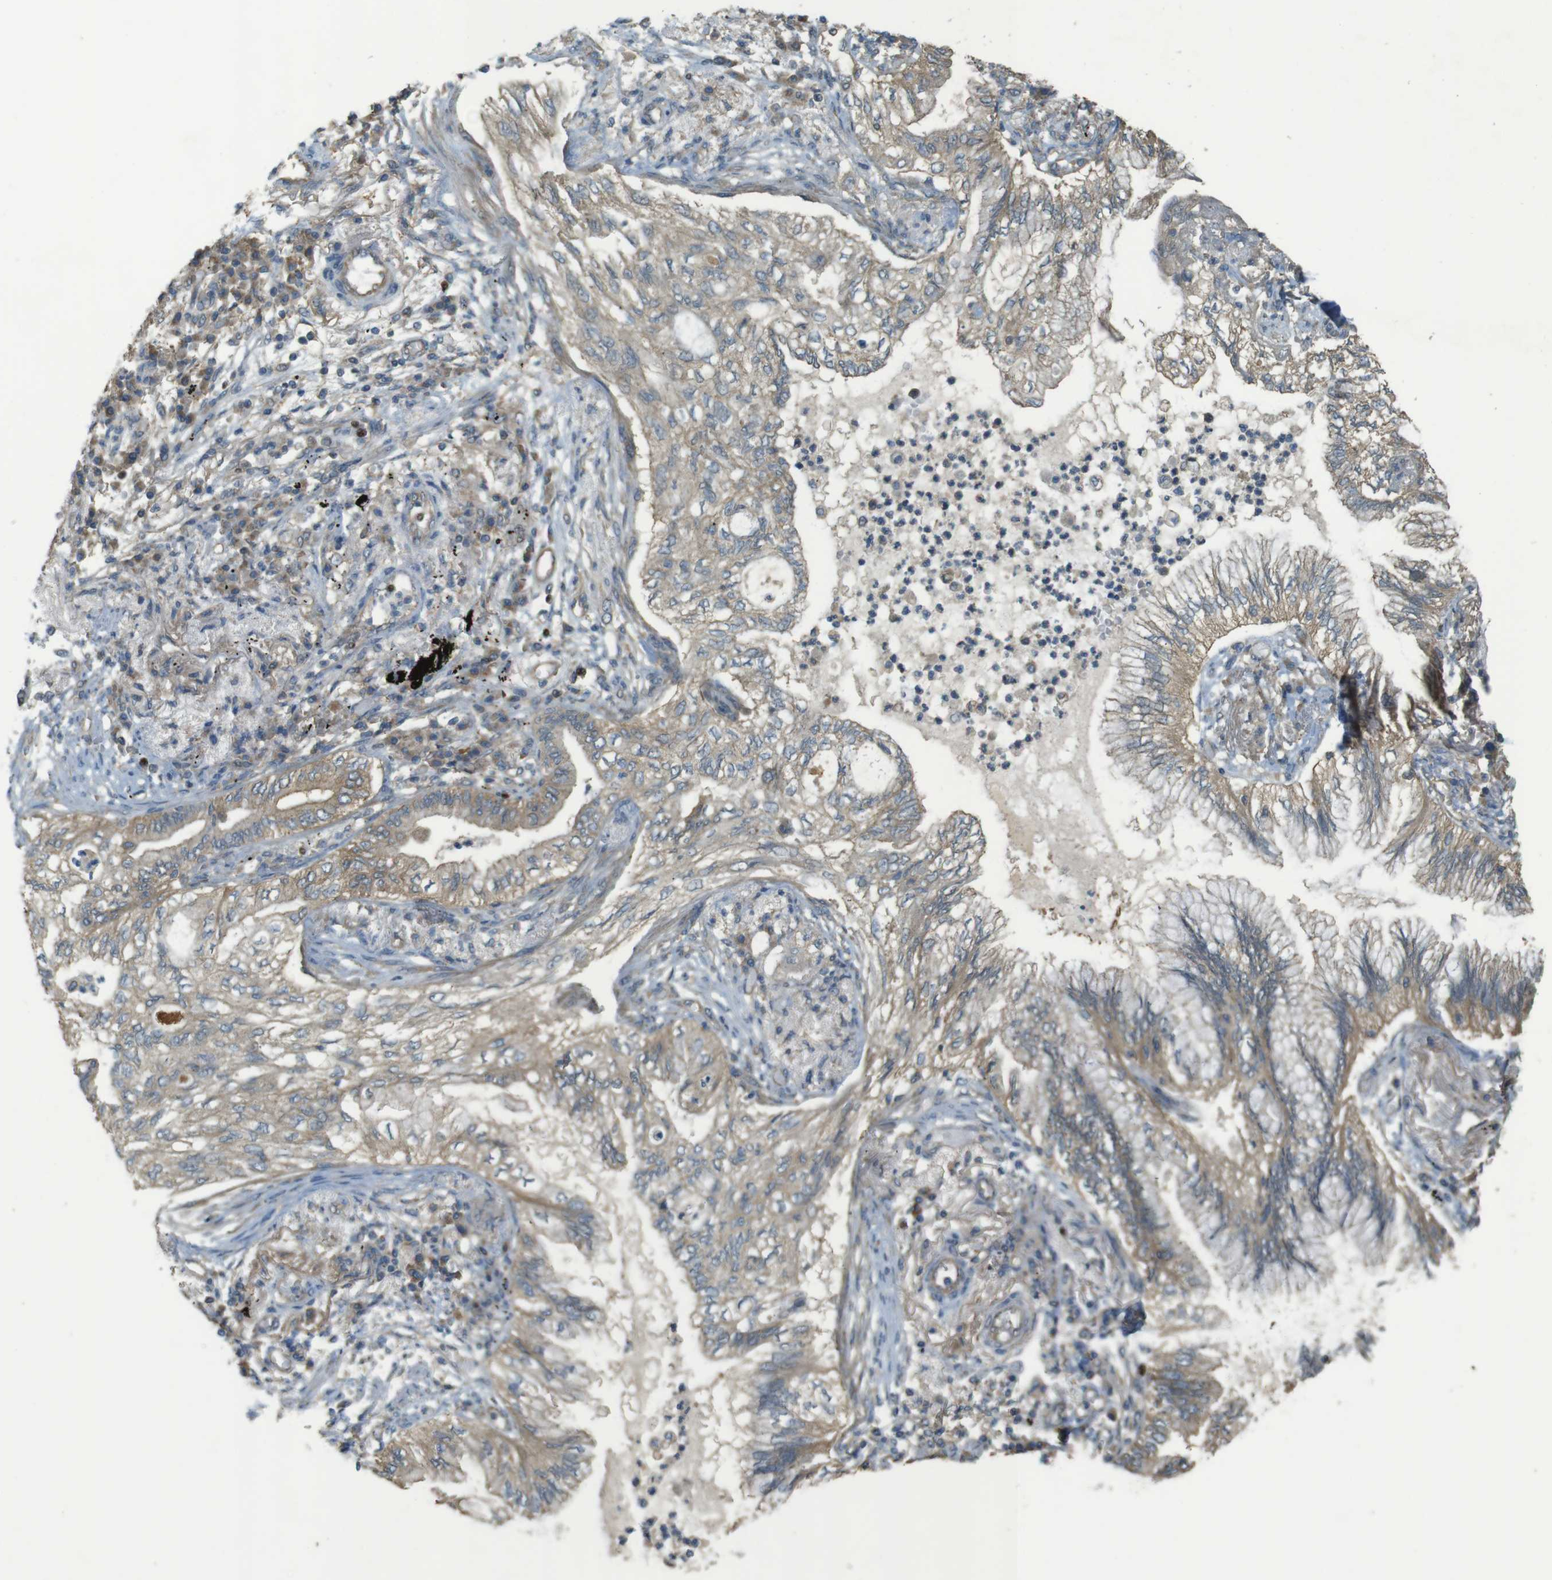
{"staining": {"intensity": "moderate", "quantity": ">75%", "location": "cytoplasmic/membranous"}, "tissue": "lung cancer", "cell_type": "Tumor cells", "image_type": "cancer", "snomed": [{"axis": "morphology", "description": "Normal tissue, NOS"}, {"axis": "morphology", "description": "Adenocarcinoma, NOS"}, {"axis": "topography", "description": "Bronchus"}, {"axis": "topography", "description": "Lung"}], "caption": "About >75% of tumor cells in human lung cancer (adenocarcinoma) exhibit moderate cytoplasmic/membranous protein staining as visualized by brown immunohistochemical staining.", "gene": "ZDHHC20", "patient": {"sex": "female", "age": 70}}